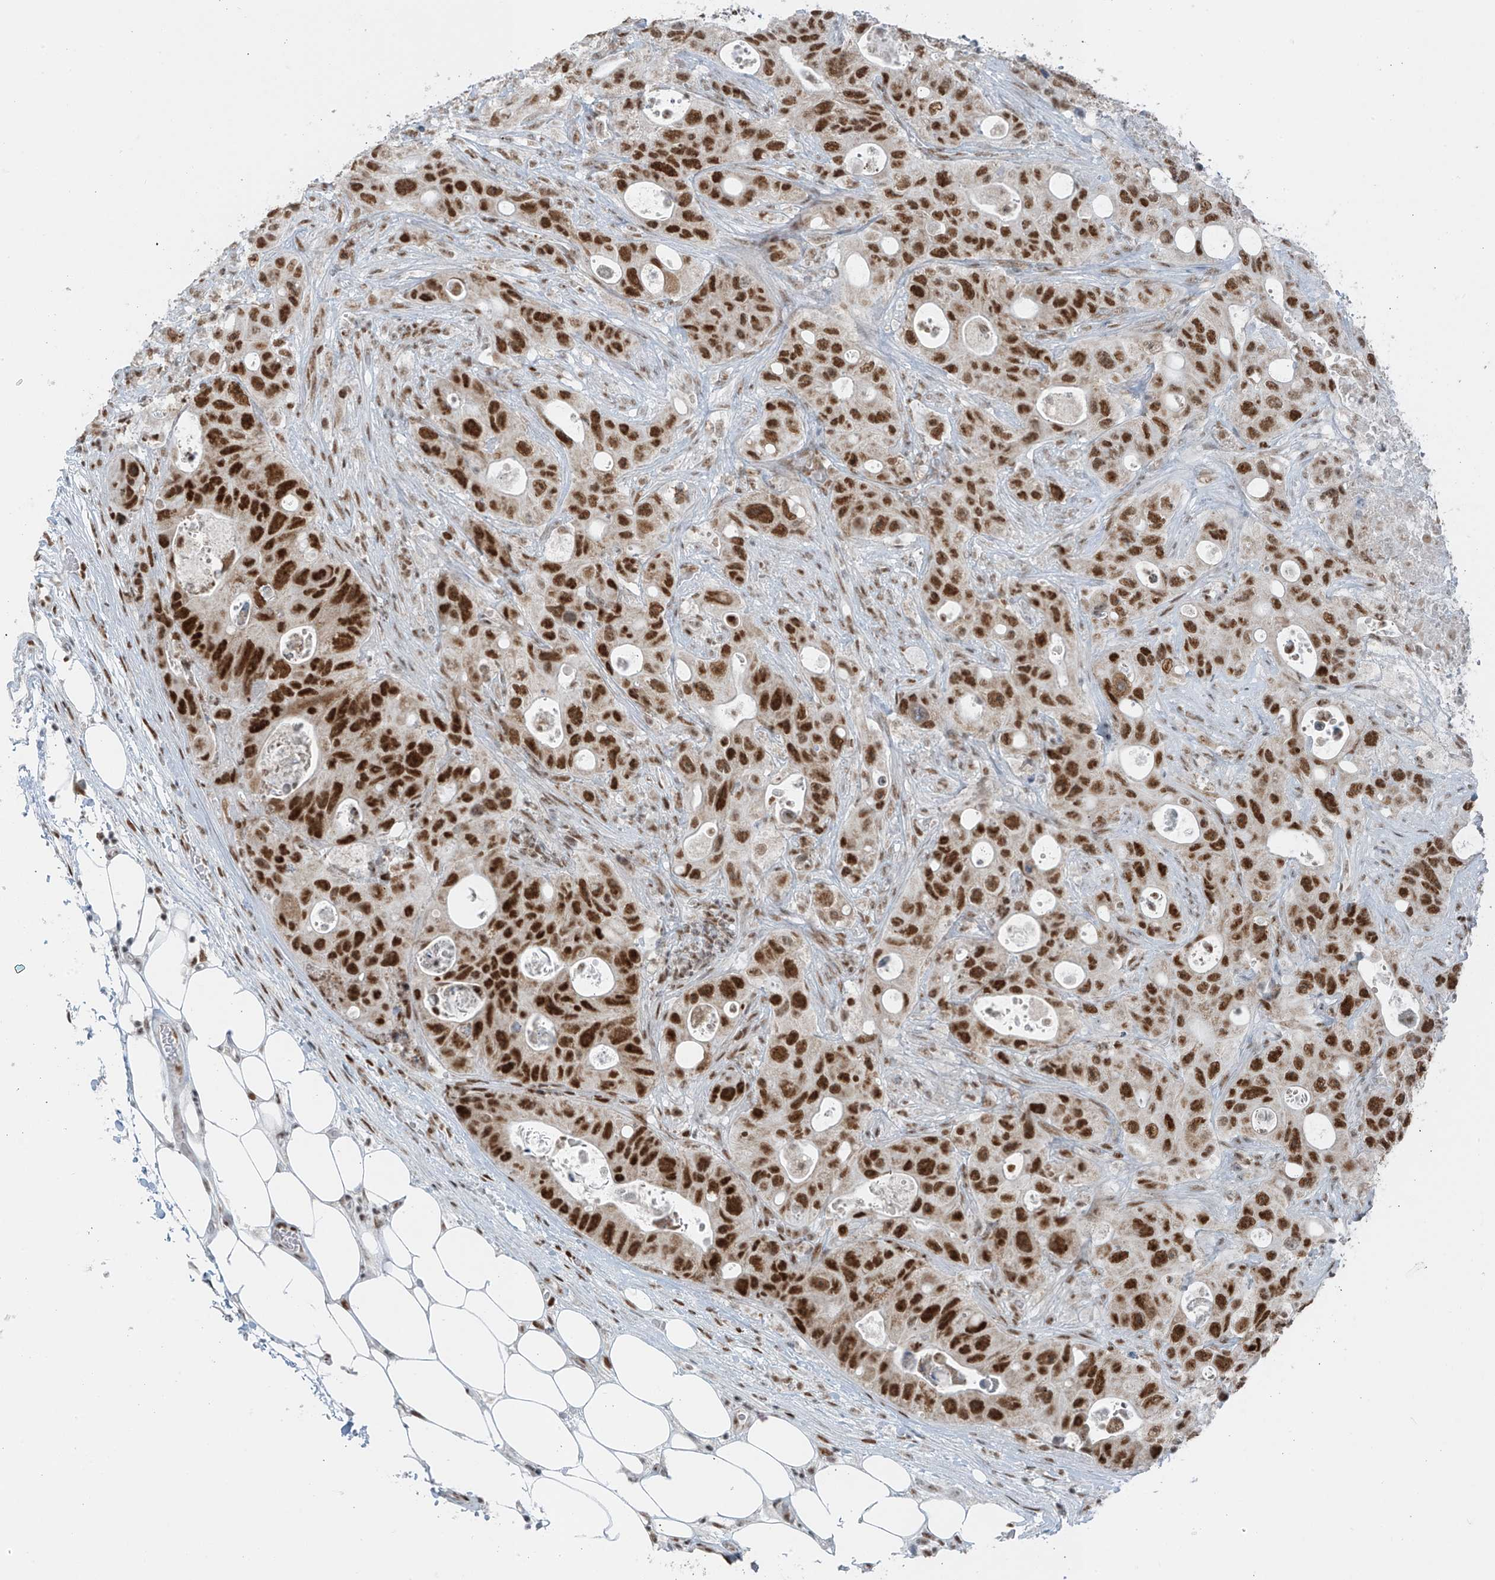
{"staining": {"intensity": "strong", "quantity": ">75%", "location": "nuclear"}, "tissue": "colorectal cancer", "cell_type": "Tumor cells", "image_type": "cancer", "snomed": [{"axis": "morphology", "description": "Adenocarcinoma, NOS"}, {"axis": "topography", "description": "Colon"}], "caption": "The photomicrograph reveals immunohistochemical staining of colorectal cancer (adenocarcinoma). There is strong nuclear positivity is identified in approximately >75% of tumor cells.", "gene": "WRNIP1", "patient": {"sex": "female", "age": 46}}